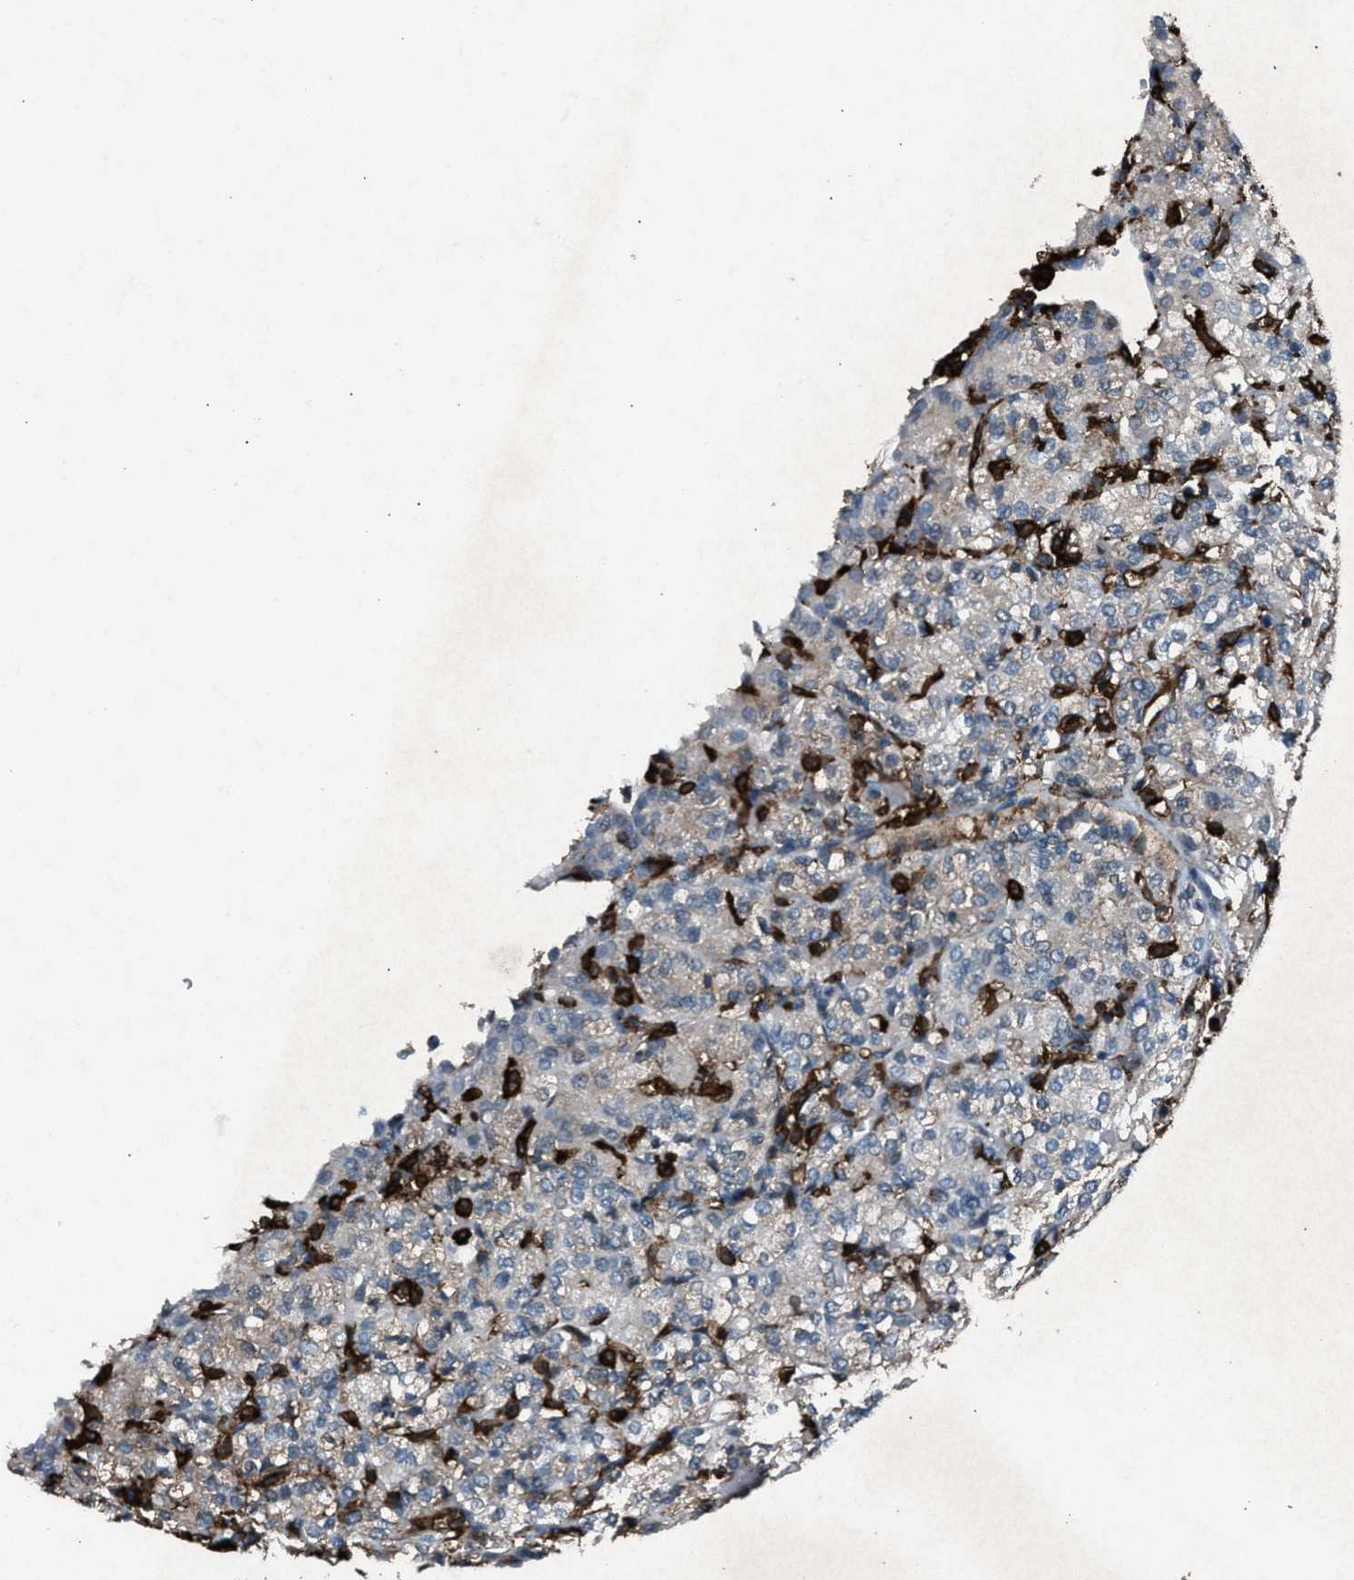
{"staining": {"intensity": "negative", "quantity": "none", "location": "none"}, "tissue": "renal cancer", "cell_type": "Tumor cells", "image_type": "cancer", "snomed": [{"axis": "morphology", "description": "Adenocarcinoma, NOS"}, {"axis": "topography", "description": "Kidney"}], "caption": "The photomicrograph exhibits no significant staining in tumor cells of renal cancer.", "gene": "FCER1G", "patient": {"sex": "male", "age": 77}}